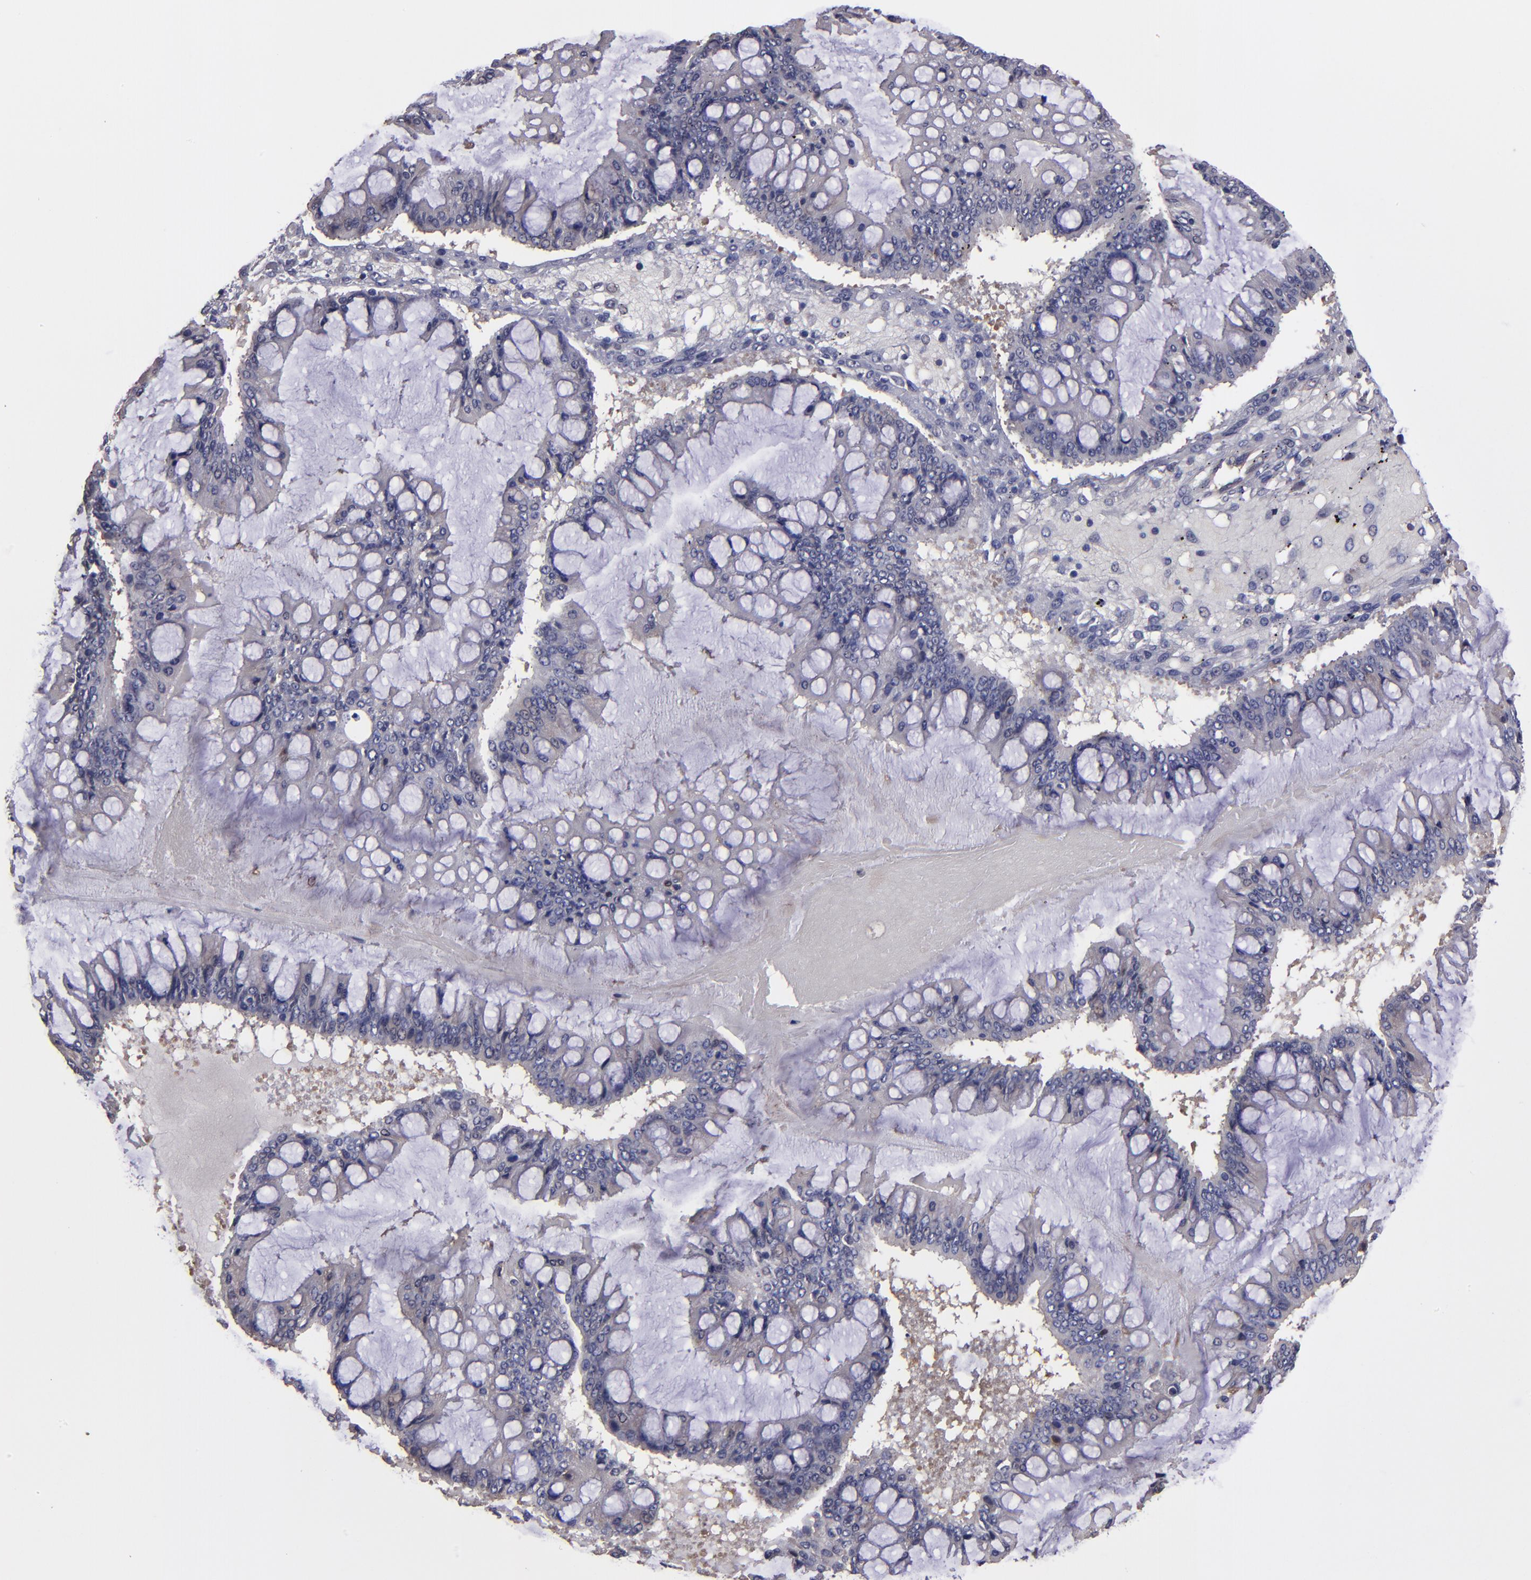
{"staining": {"intensity": "weak", "quantity": "<25%", "location": "cytoplasmic/membranous"}, "tissue": "ovarian cancer", "cell_type": "Tumor cells", "image_type": "cancer", "snomed": [{"axis": "morphology", "description": "Cystadenocarcinoma, mucinous, NOS"}, {"axis": "topography", "description": "Ovary"}], "caption": "High magnification brightfield microscopy of ovarian cancer (mucinous cystadenocarcinoma) stained with DAB (brown) and counterstained with hematoxylin (blue): tumor cells show no significant expression.", "gene": "CARS1", "patient": {"sex": "female", "age": 73}}